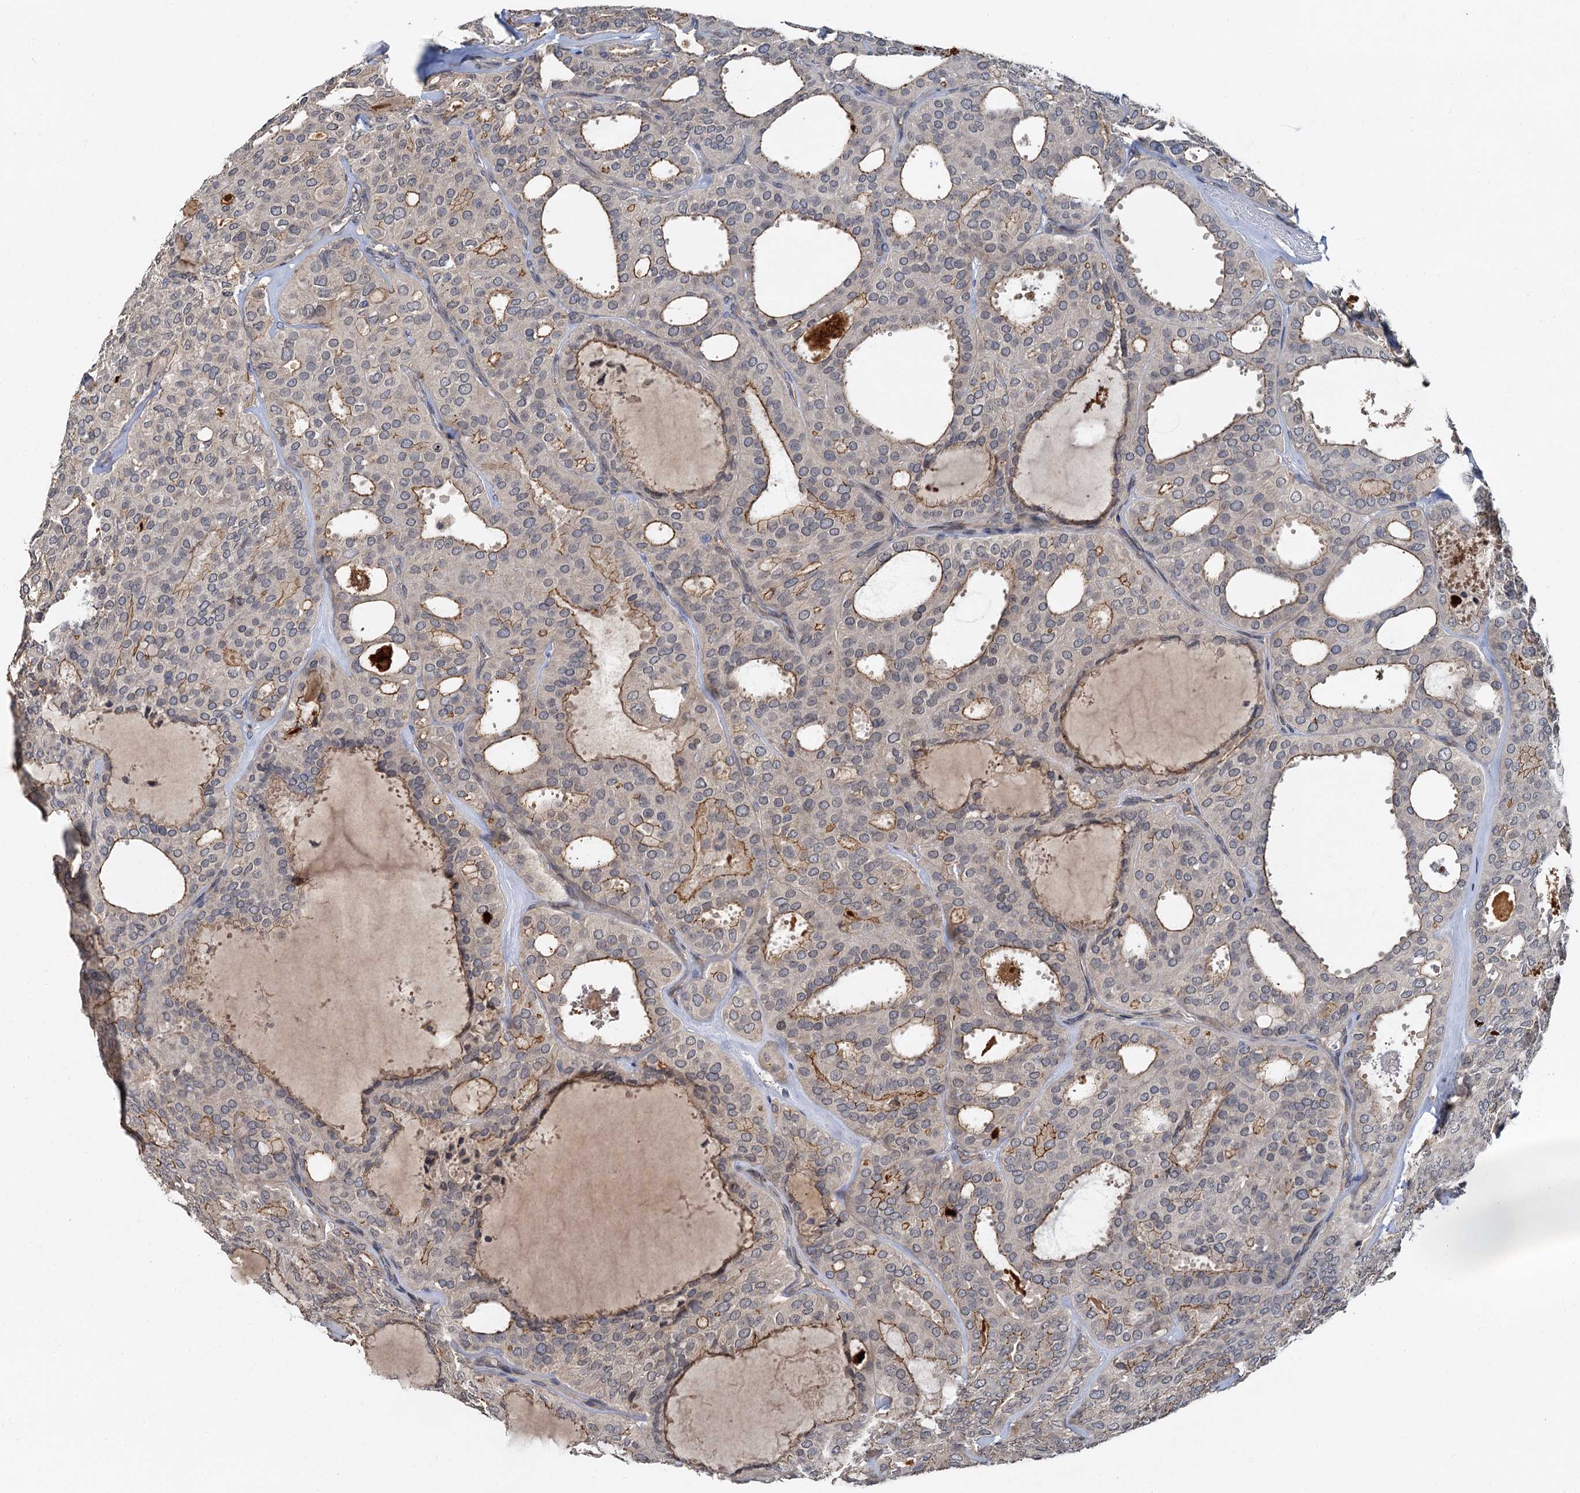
{"staining": {"intensity": "weak", "quantity": "25%-75%", "location": "cytoplasmic/membranous"}, "tissue": "thyroid cancer", "cell_type": "Tumor cells", "image_type": "cancer", "snomed": [{"axis": "morphology", "description": "Follicular adenoma carcinoma, NOS"}, {"axis": "topography", "description": "Thyroid gland"}], "caption": "Immunohistochemistry (IHC) staining of thyroid cancer, which shows low levels of weak cytoplasmic/membranous positivity in about 25%-75% of tumor cells indicating weak cytoplasmic/membranous protein staining. The staining was performed using DAB (3,3'-diaminobenzidine) (brown) for protein detection and nuclei were counterstained in hematoxylin (blue).", "gene": "ZNF324", "patient": {"sex": "male", "age": 75}}